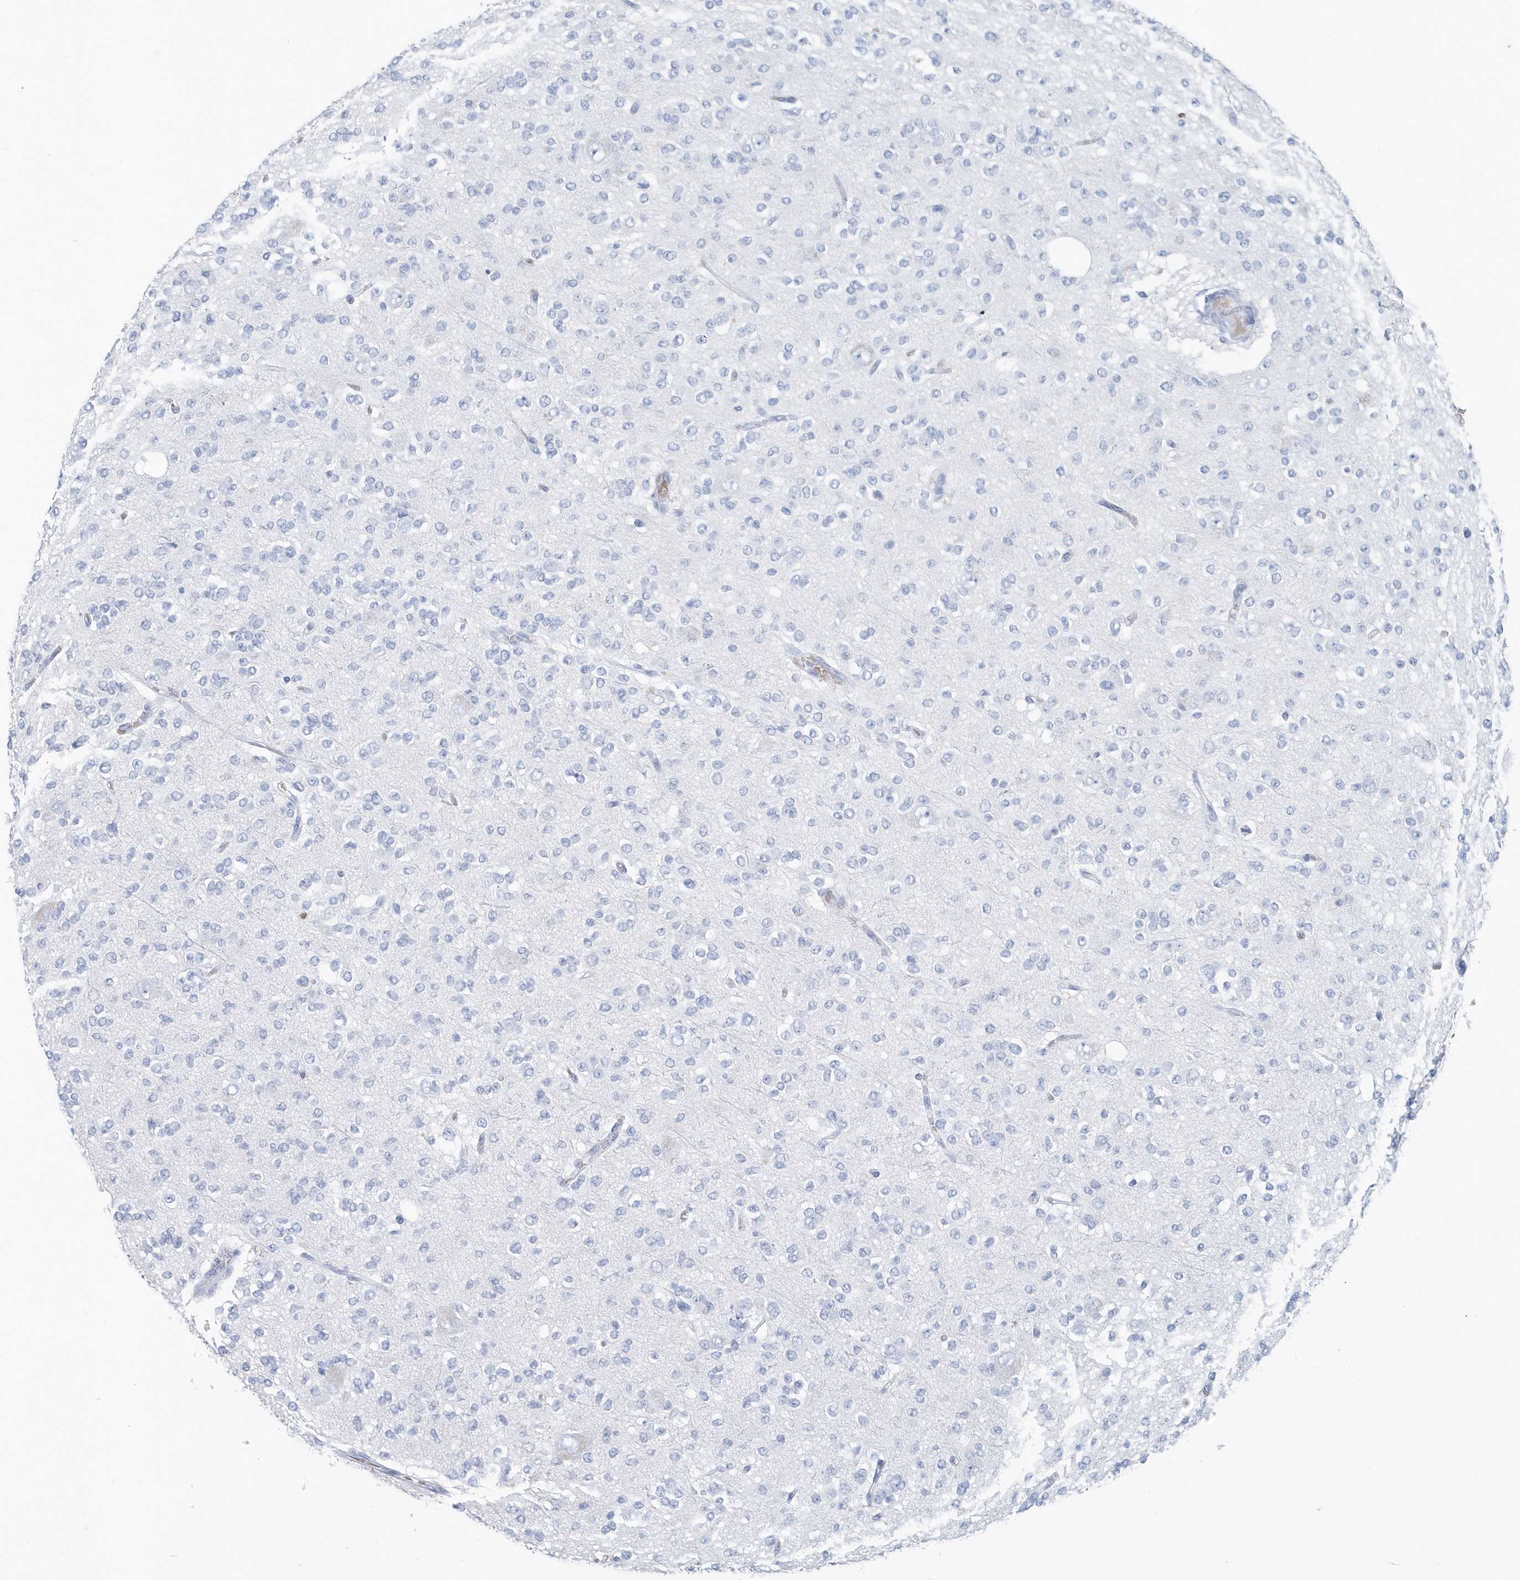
{"staining": {"intensity": "negative", "quantity": "none", "location": "none"}, "tissue": "glioma", "cell_type": "Tumor cells", "image_type": "cancer", "snomed": [{"axis": "morphology", "description": "Glioma, malignant, Low grade"}, {"axis": "topography", "description": "Brain"}], "caption": "Glioma stained for a protein using immunohistochemistry (IHC) displays no staining tumor cells.", "gene": "HBA2", "patient": {"sex": "male", "age": 38}}